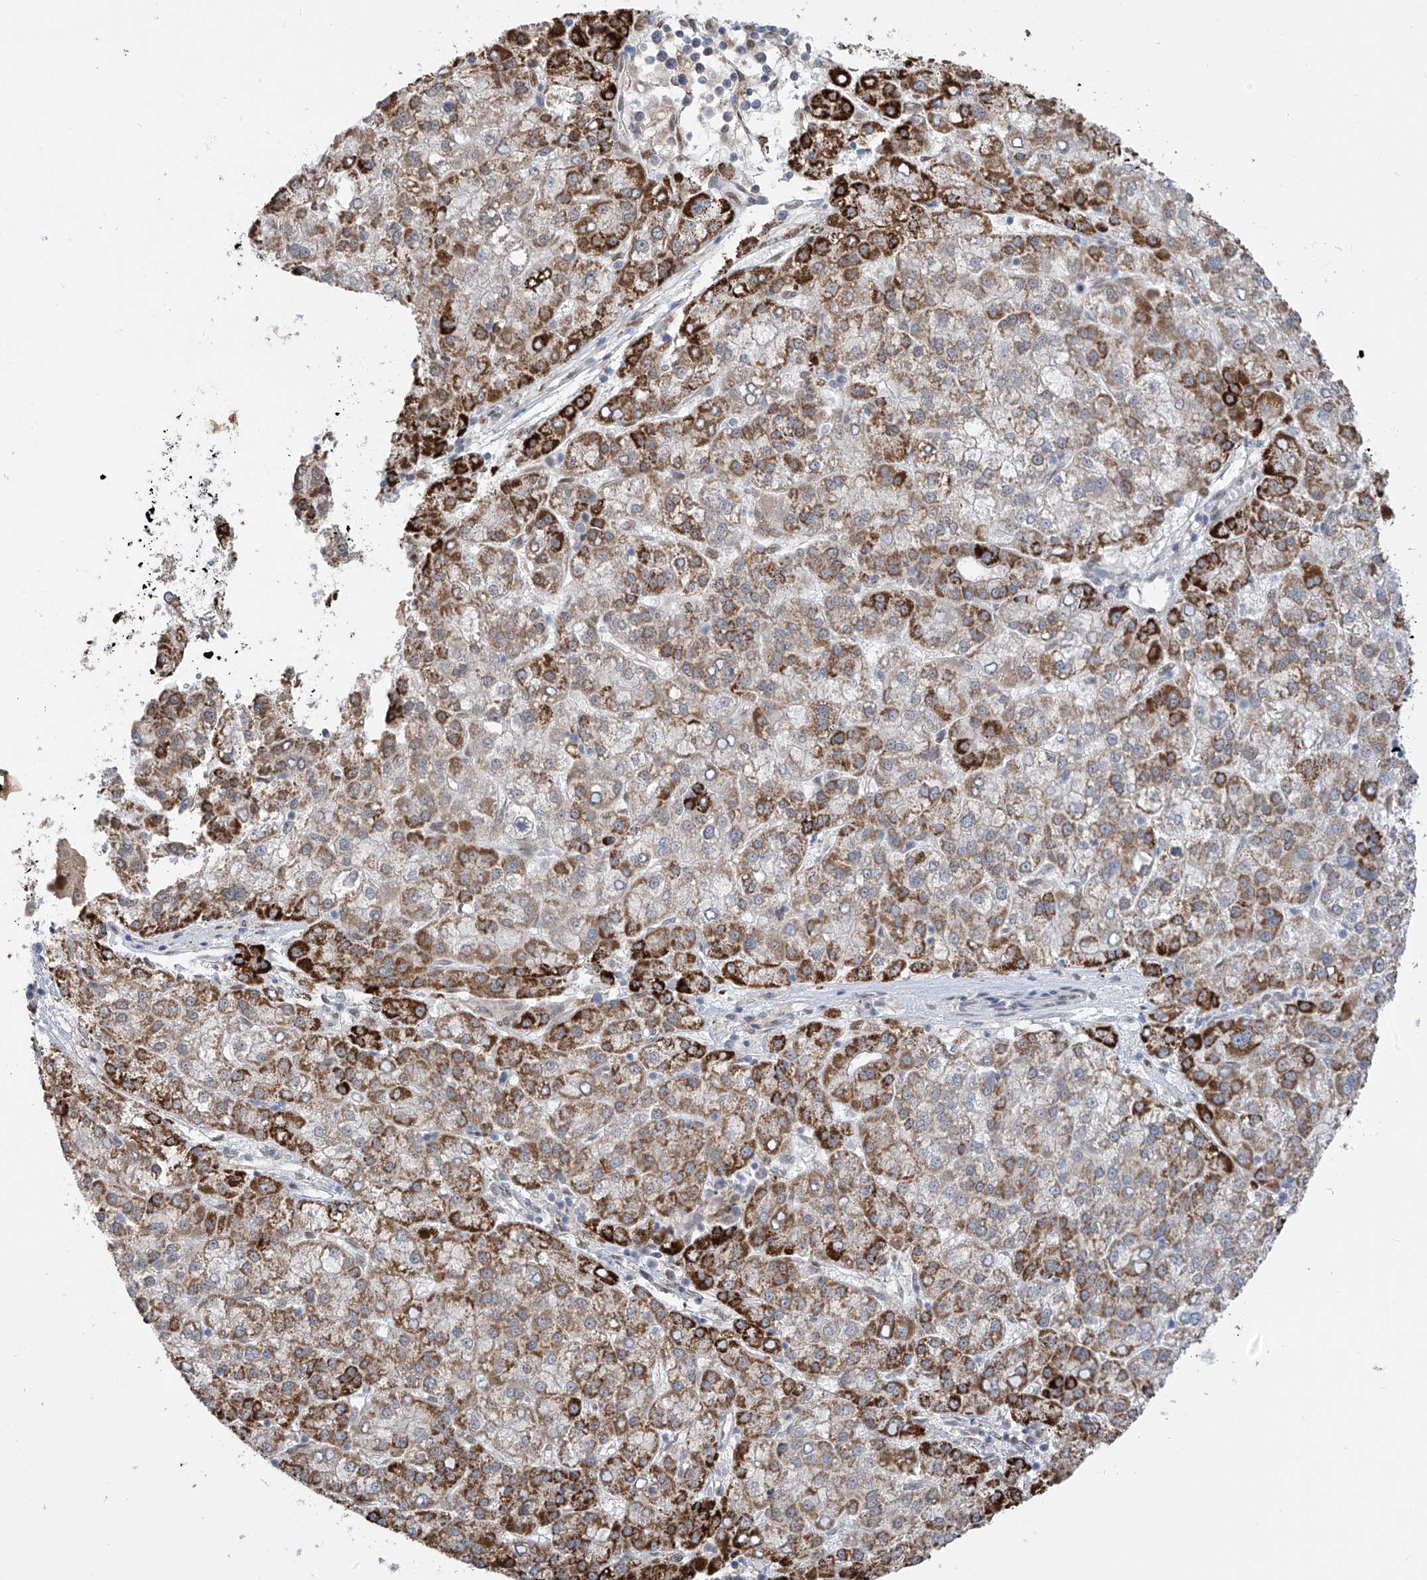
{"staining": {"intensity": "strong", "quantity": "25%-75%", "location": "cytoplasmic/membranous"}, "tissue": "liver cancer", "cell_type": "Tumor cells", "image_type": "cancer", "snomed": [{"axis": "morphology", "description": "Carcinoma, Hepatocellular, NOS"}, {"axis": "topography", "description": "Liver"}], "caption": "High-magnification brightfield microscopy of liver hepatocellular carcinoma stained with DAB (brown) and counterstained with hematoxylin (blue). tumor cells exhibit strong cytoplasmic/membranous positivity is seen in approximately25%-75% of cells.", "gene": "PM20D2", "patient": {"sex": "female", "age": 58}}